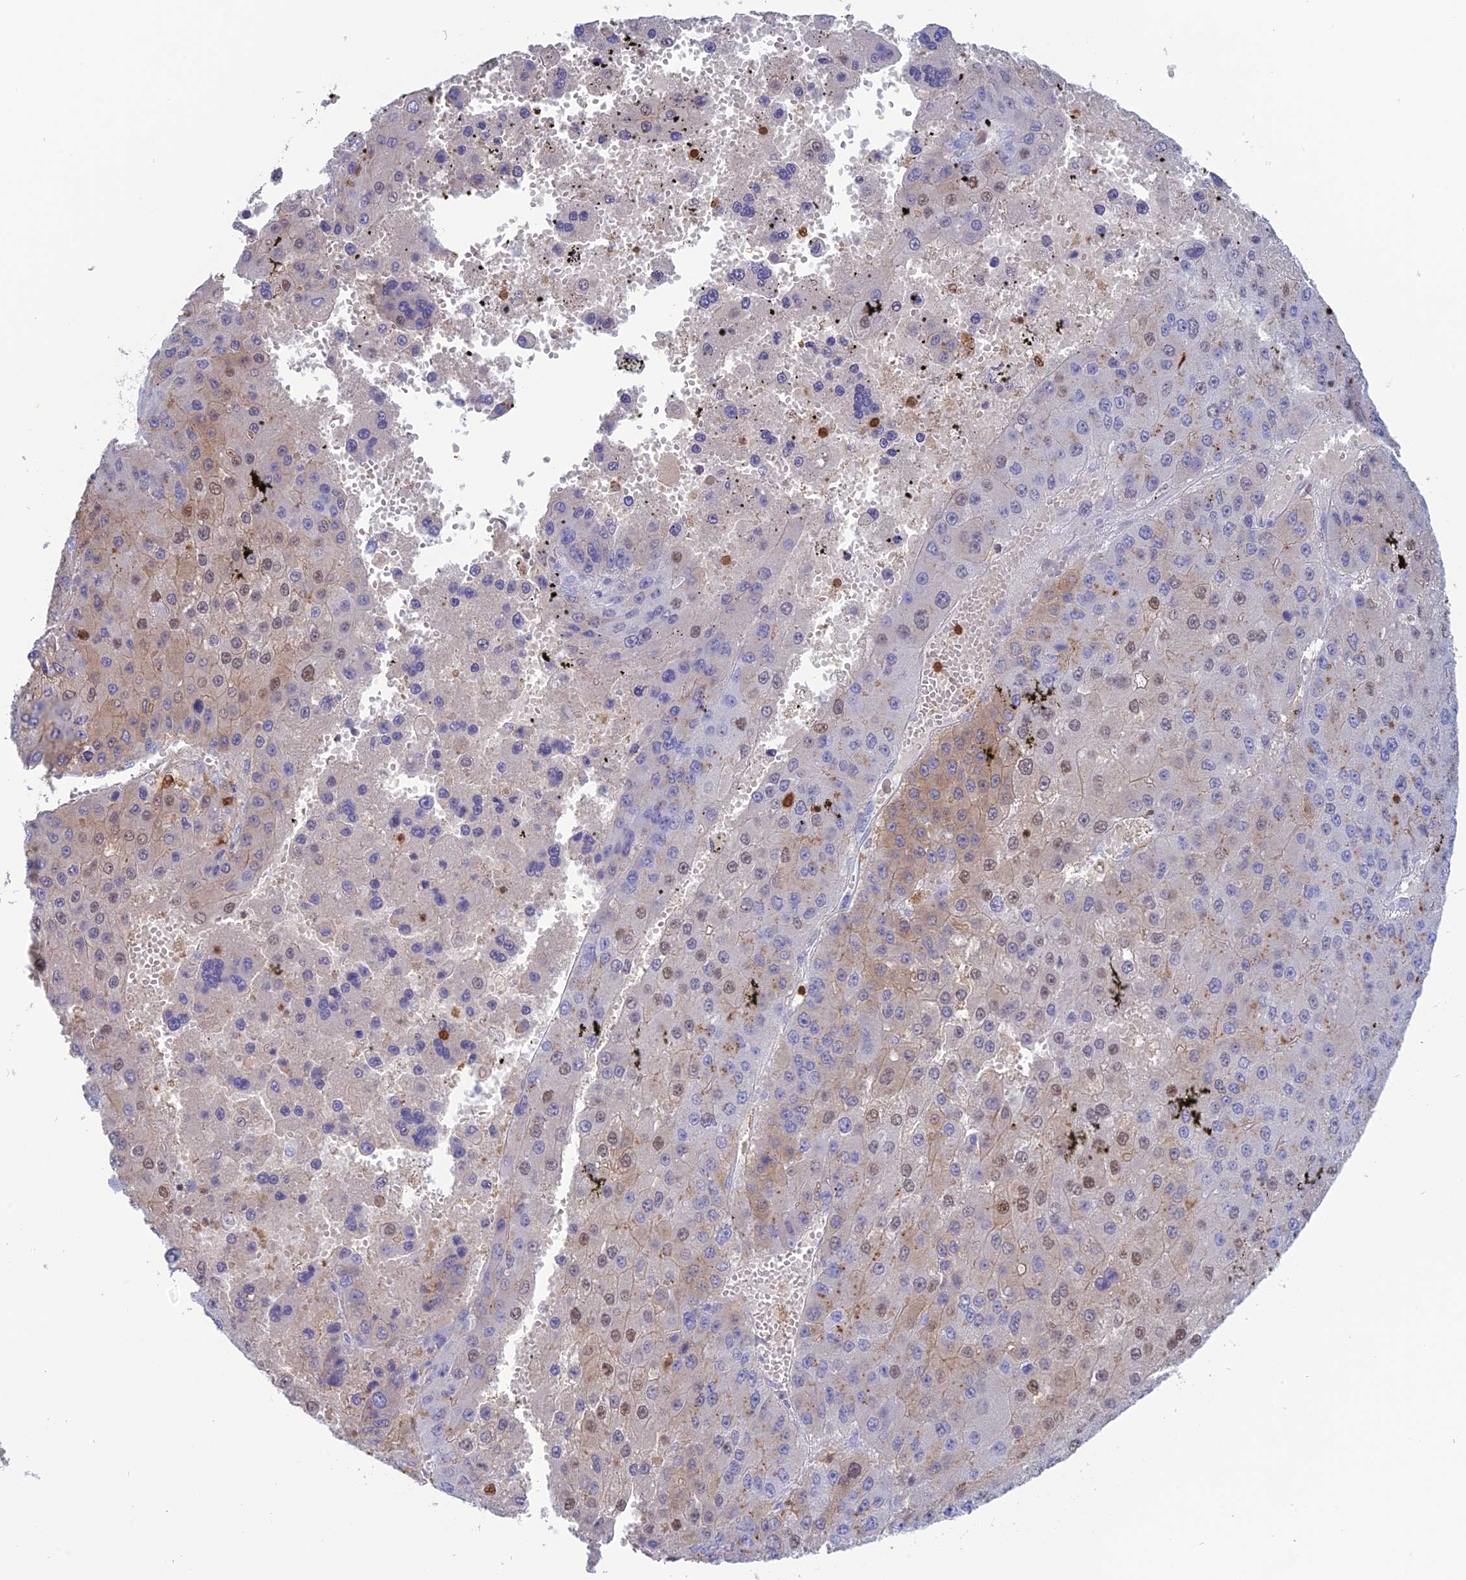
{"staining": {"intensity": "weak", "quantity": "25%-75%", "location": "cytoplasmic/membranous,nuclear"}, "tissue": "liver cancer", "cell_type": "Tumor cells", "image_type": "cancer", "snomed": [{"axis": "morphology", "description": "Carcinoma, Hepatocellular, NOS"}, {"axis": "topography", "description": "Liver"}], "caption": "High-magnification brightfield microscopy of hepatocellular carcinoma (liver) stained with DAB (brown) and counterstained with hematoxylin (blue). tumor cells exhibit weak cytoplasmic/membranous and nuclear expression is identified in approximately25%-75% of cells. The staining was performed using DAB to visualize the protein expression in brown, while the nuclei were stained in blue with hematoxylin (Magnification: 20x).", "gene": "PGBD4", "patient": {"sex": "female", "age": 73}}